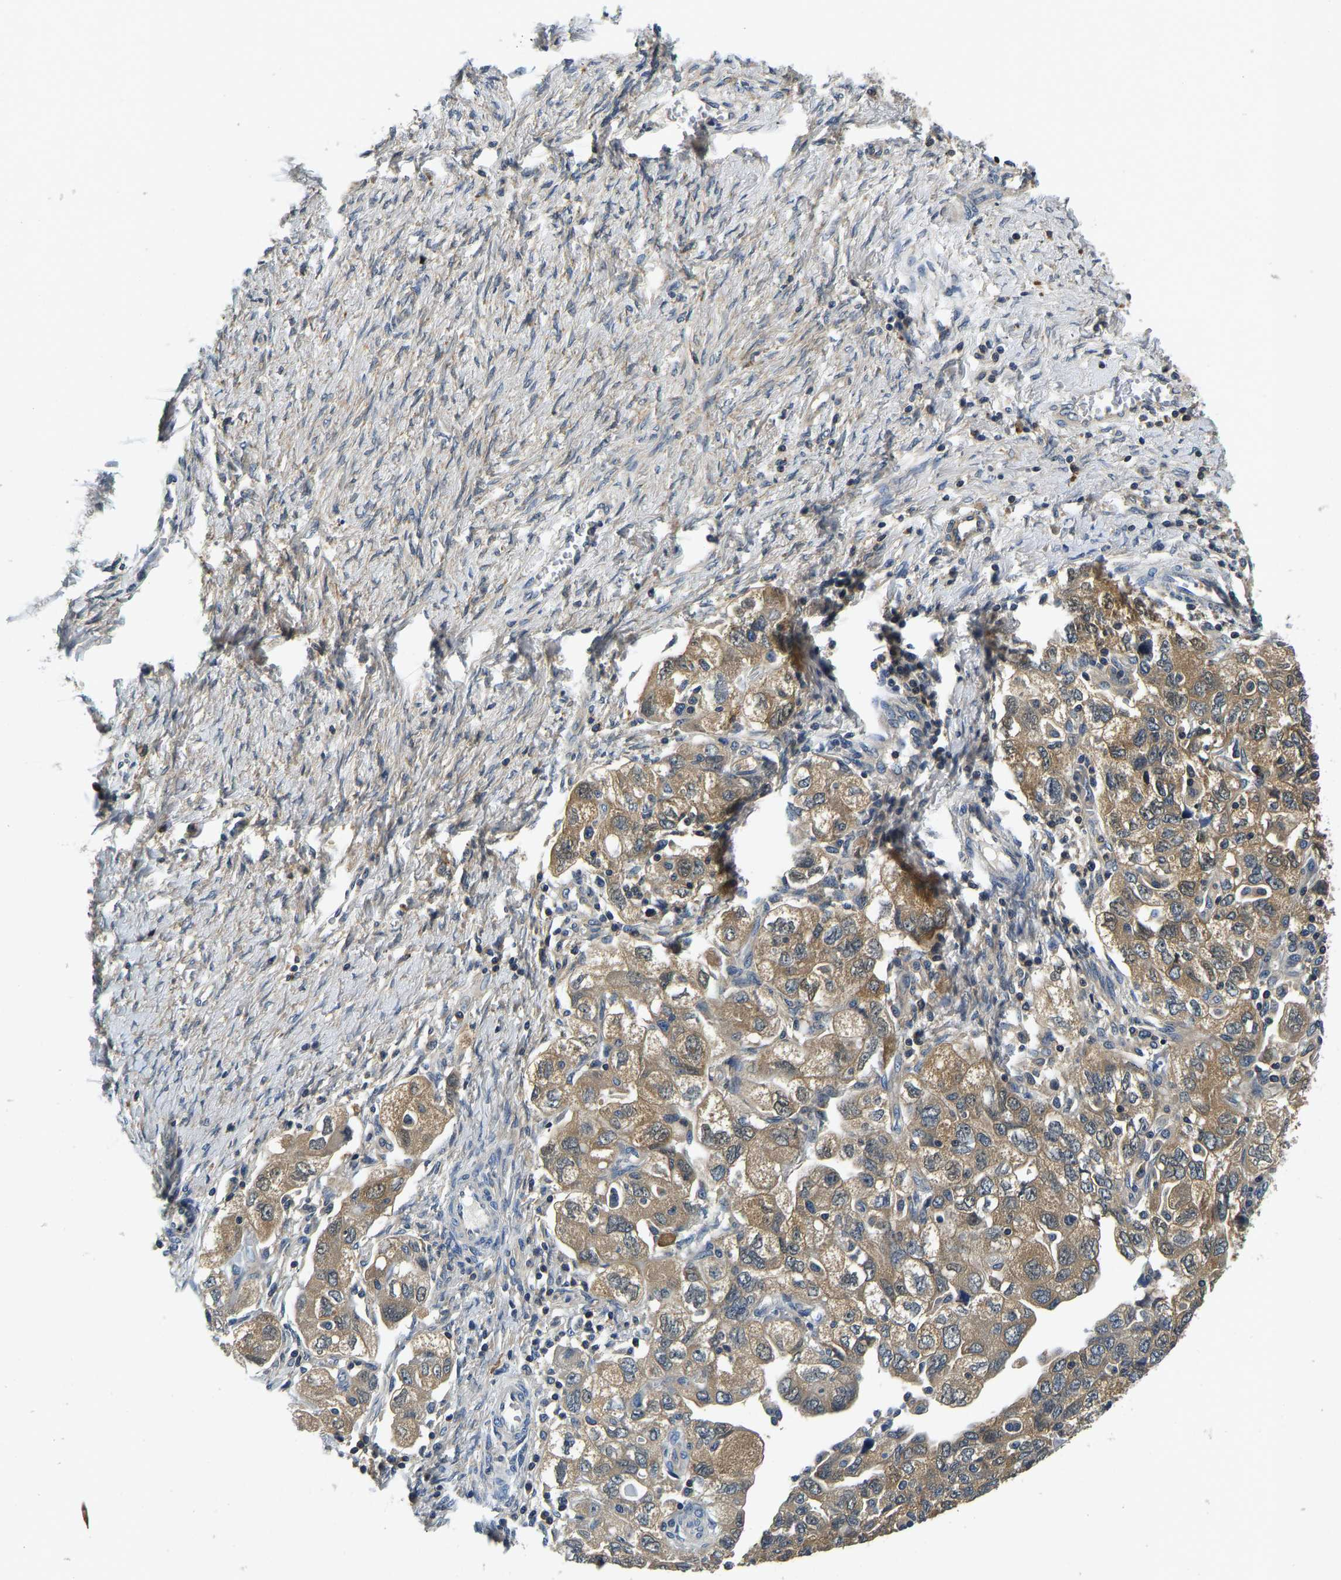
{"staining": {"intensity": "moderate", "quantity": ">75%", "location": "cytoplasmic/membranous"}, "tissue": "ovarian cancer", "cell_type": "Tumor cells", "image_type": "cancer", "snomed": [{"axis": "morphology", "description": "Carcinoma, NOS"}, {"axis": "morphology", "description": "Cystadenocarcinoma, serous, NOS"}, {"axis": "topography", "description": "Ovary"}], "caption": "Protein expression analysis of ovarian cancer exhibits moderate cytoplasmic/membranous expression in approximately >75% of tumor cells.", "gene": "RESF1", "patient": {"sex": "female", "age": 69}}